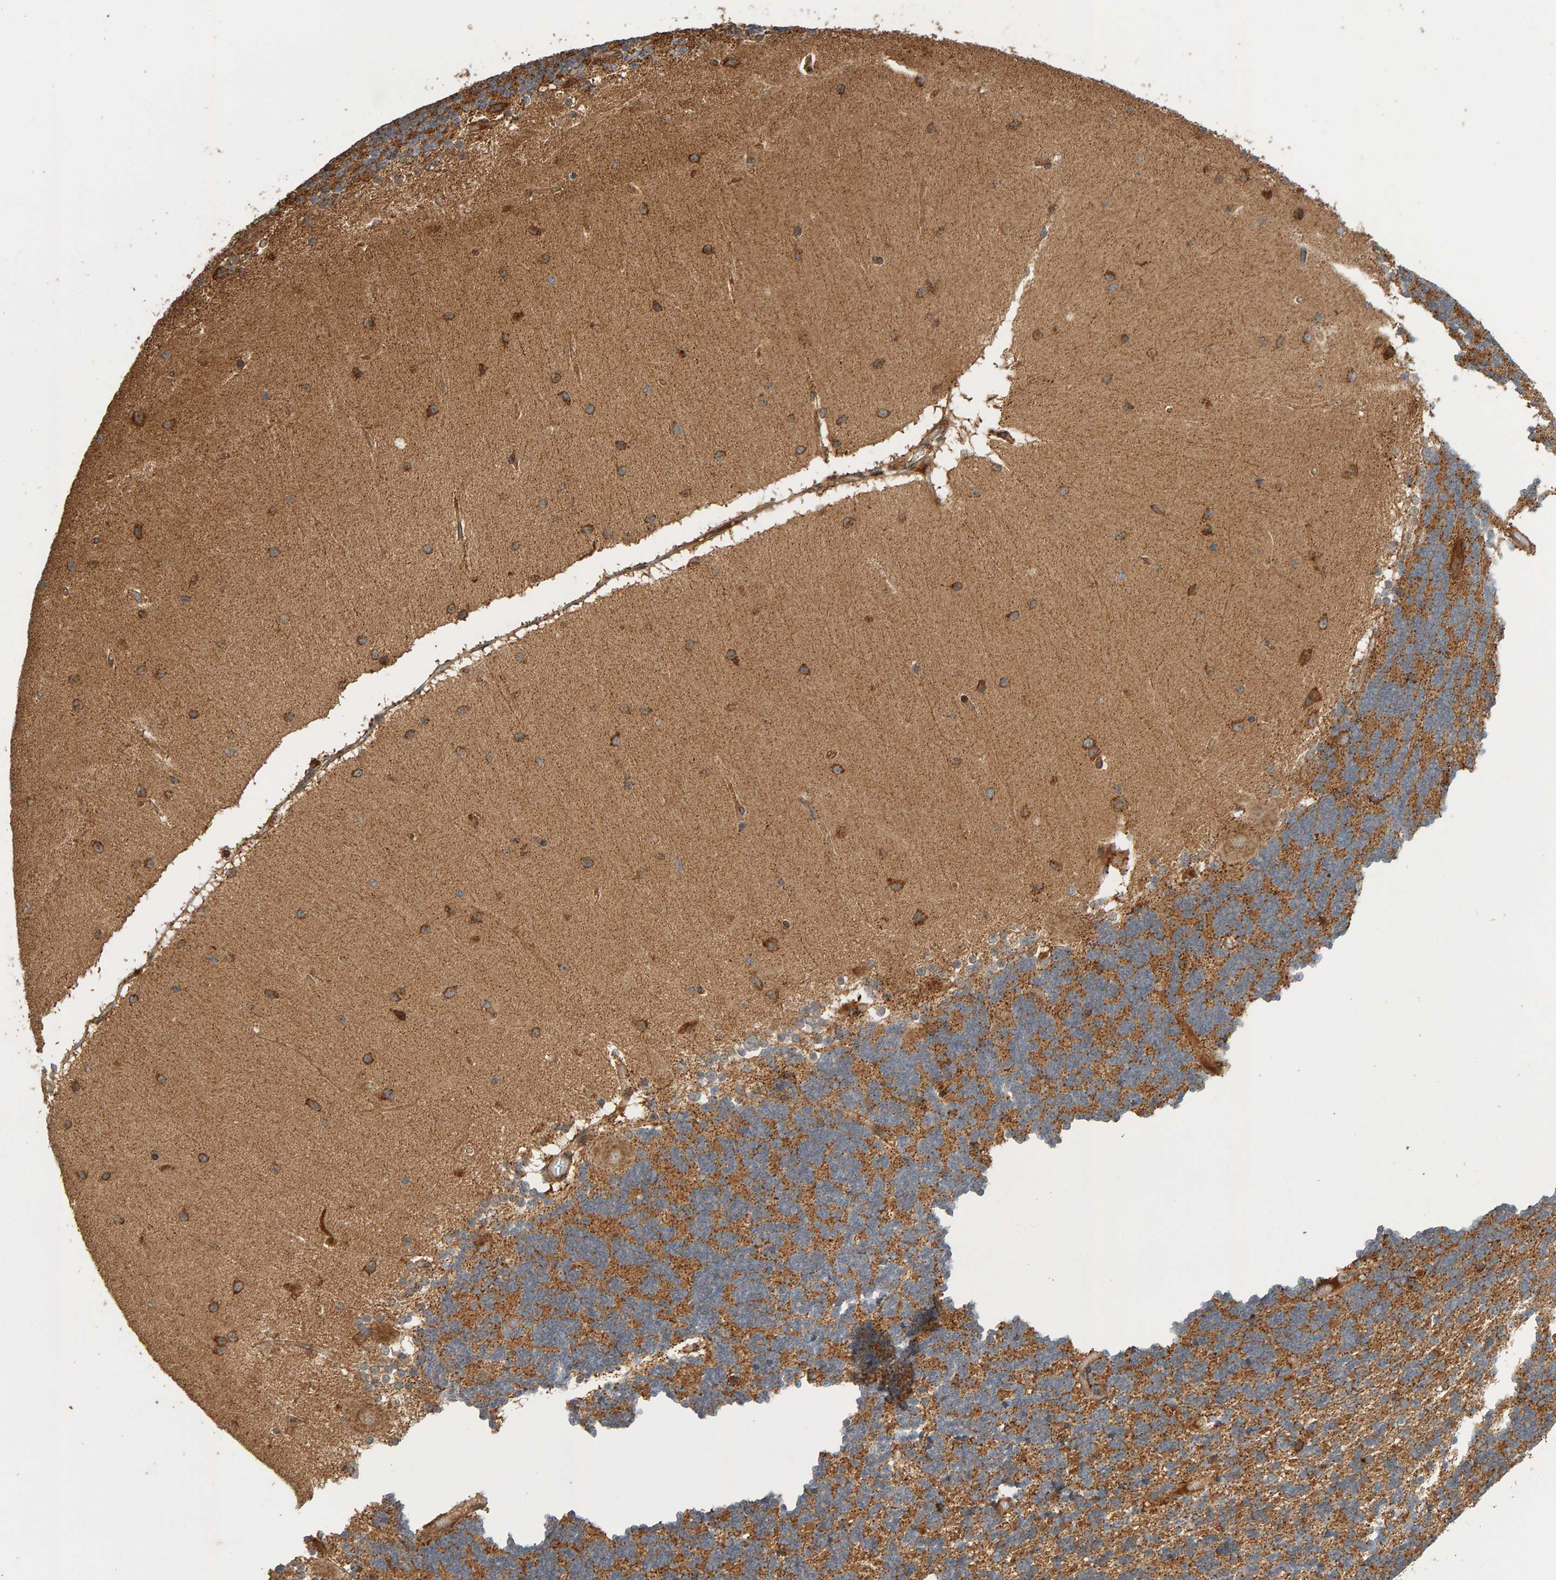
{"staining": {"intensity": "moderate", "quantity": ">75%", "location": "cytoplasmic/membranous"}, "tissue": "cerebellum", "cell_type": "Cells in granular layer", "image_type": "normal", "snomed": [{"axis": "morphology", "description": "Normal tissue, NOS"}, {"axis": "topography", "description": "Cerebellum"}], "caption": "A micrograph showing moderate cytoplasmic/membranous positivity in about >75% of cells in granular layer in unremarkable cerebellum, as visualized by brown immunohistochemical staining.", "gene": "ZFAND1", "patient": {"sex": "female", "age": 54}}